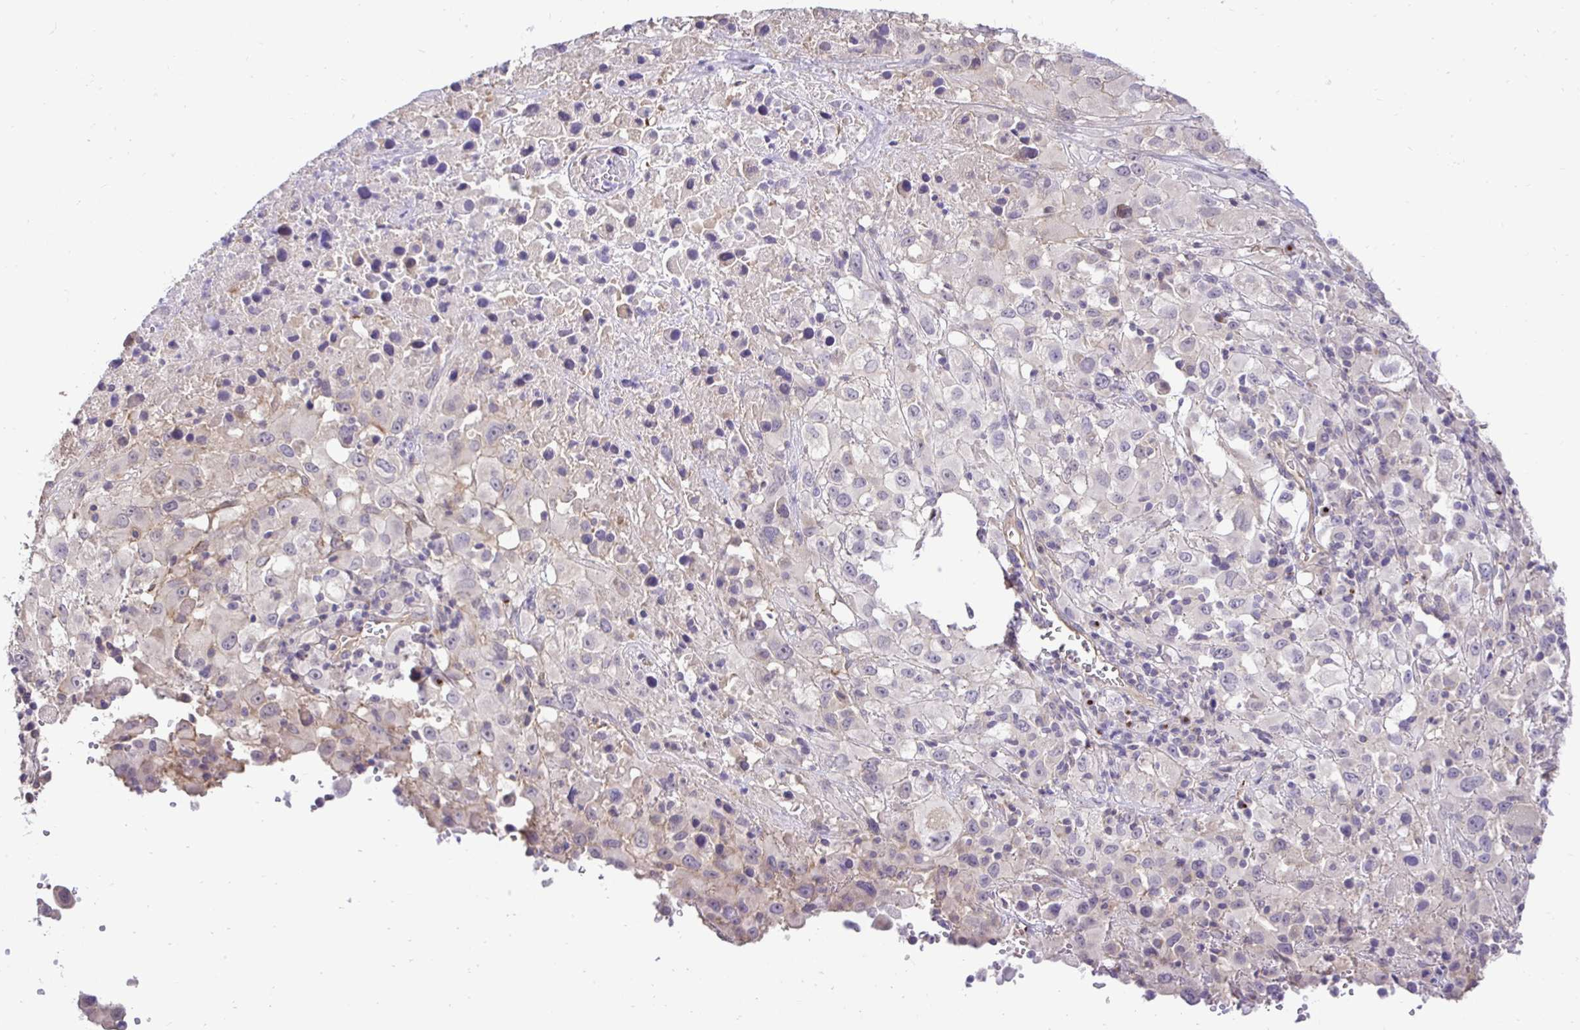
{"staining": {"intensity": "negative", "quantity": "none", "location": "none"}, "tissue": "melanoma", "cell_type": "Tumor cells", "image_type": "cancer", "snomed": [{"axis": "morphology", "description": "Malignant melanoma, Metastatic site"}, {"axis": "topography", "description": "Soft tissue"}], "caption": "Melanoma was stained to show a protein in brown. There is no significant staining in tumor cells.", "gene": "SLC9A1", "patient": {"sex": "male", "age": 50}}